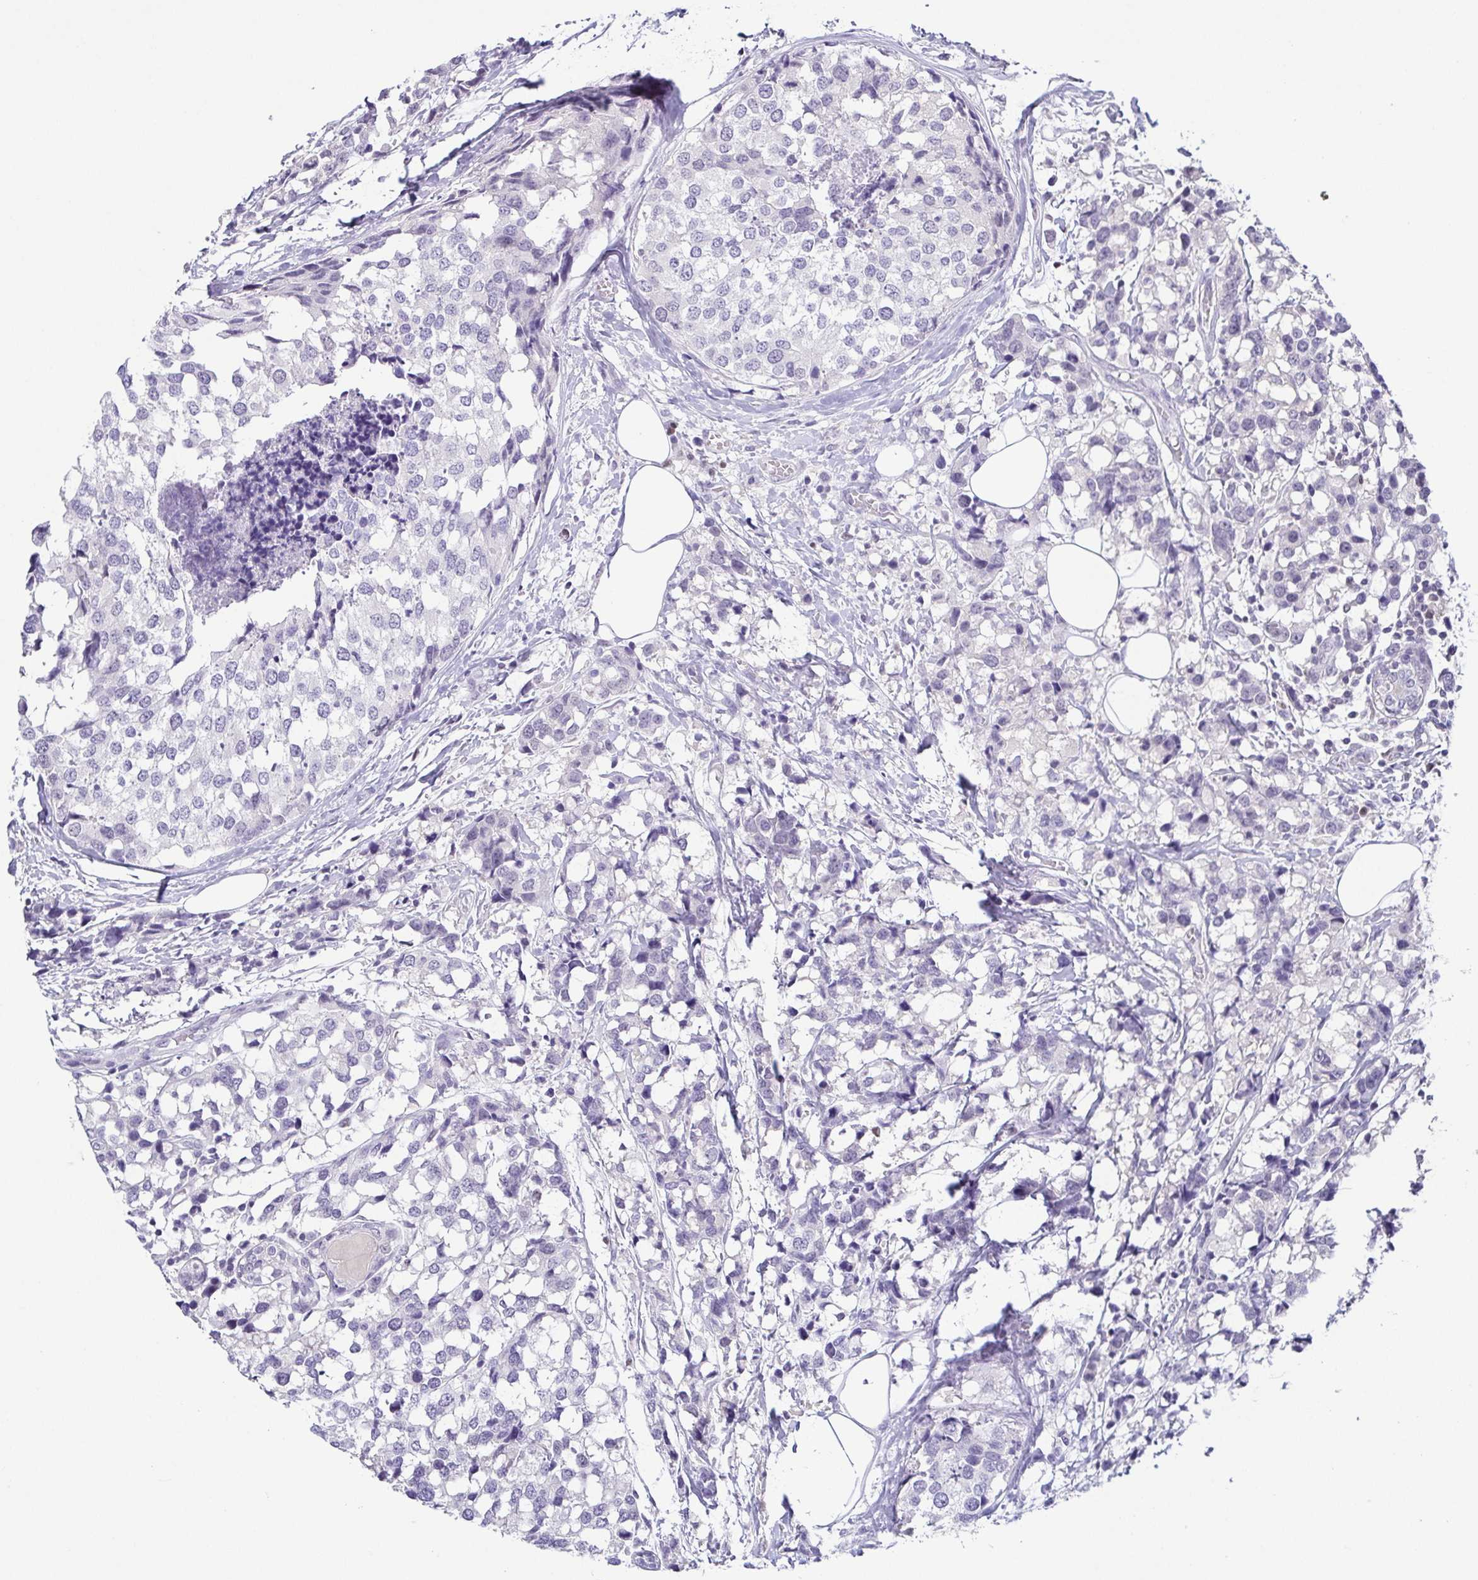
{"staining": {"intensity": "negative", "quantity": "none", "location": "none"}, "tissue": "breast cancer", "cell_type": "Tumor cells", "image_type": "cancer", "snomed": [{"axis": "morphology", "description": "Lobular carcinoma"}, {"axis": "topography", "description": "Breast"}], "caption": "Immunohistochemical staining of breast lobular carcinoma displays no significant positivity in tumor cells.", "gene": "TCF3", "patient": {"sex": "female", "age": 59}}